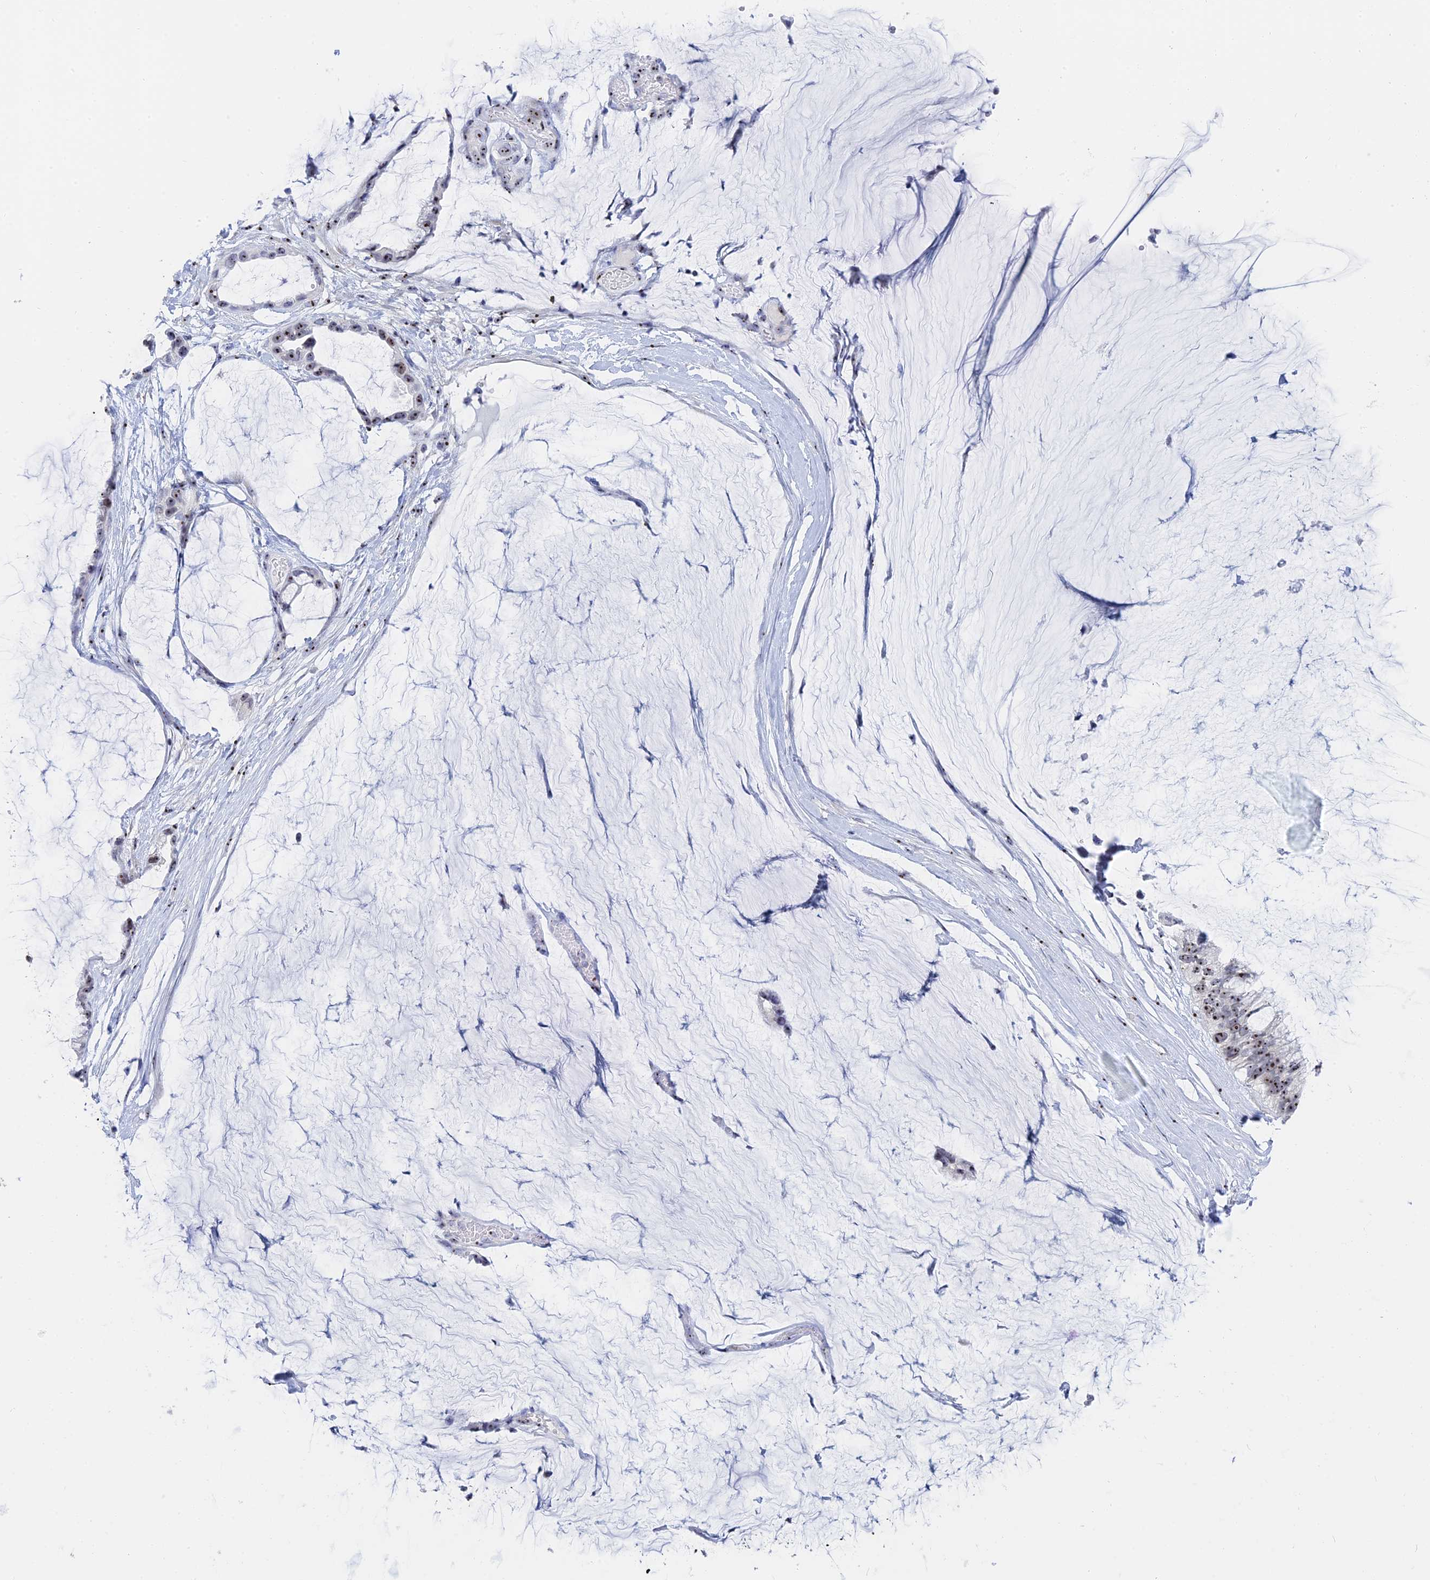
{"staining": {"intensity": "moderate", "quantity": ">75%", "location": "nuclear"}, "tissue": "ovarian cancer", "cell_type": "Tumor cells", "image_type": "cancer", "snomed": [{"axis": "morphology", "description": "Cystadenocarcinoma, mucinous, NOS"}, {"axis": "topography", "description": "Ovary"}], "caption": "Tumor cells exhibit medium levels of moderate nuclear expression in approximately >75% of cells in ovarian cancer.", "gene": "RSL1D1", "patient": {"sex": "female", "age": 39}}